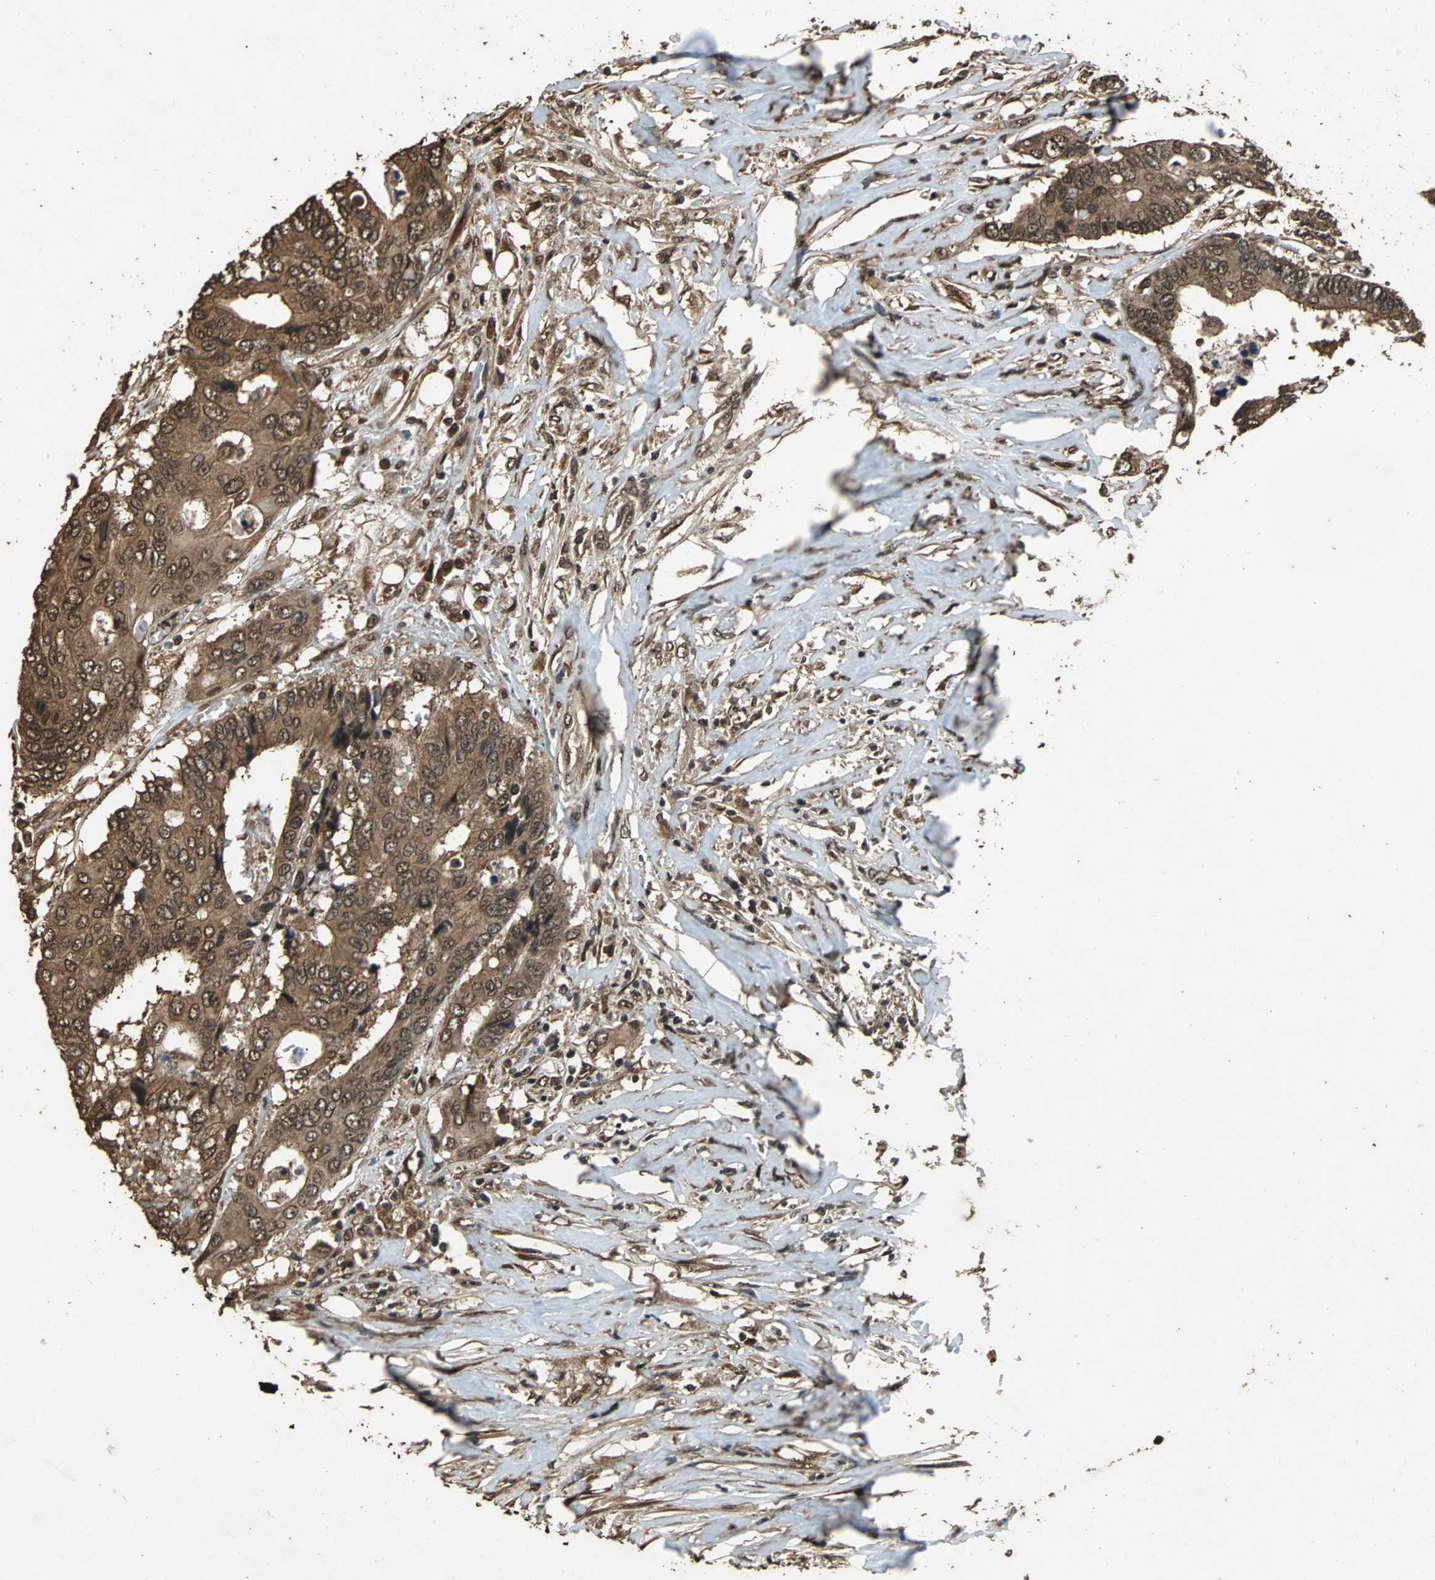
{"staining": {"intensity": "strong", "quantity": ">75%", "location": "cytoplasmic/membranous,nuclear"}, "tissue": "colorectal cancer", "cell_type": "Tumor cells", "image_type": "cancer", "snomed": [{"axis": "morphology", "description": "Adenocarcinoma, NOS"}, {"axis": "topography", "description": "Rectum"}], "caption": "The histopathology image exhibits immunohistochemical staining of colorectal adenocarcinoma. There is strong cytoplasmic/membranous and nuclear positivity is identified in approximately >75% of tumor cells.", "gene": "ZNF18", "patient": {"sex": "male", "age": 55}}